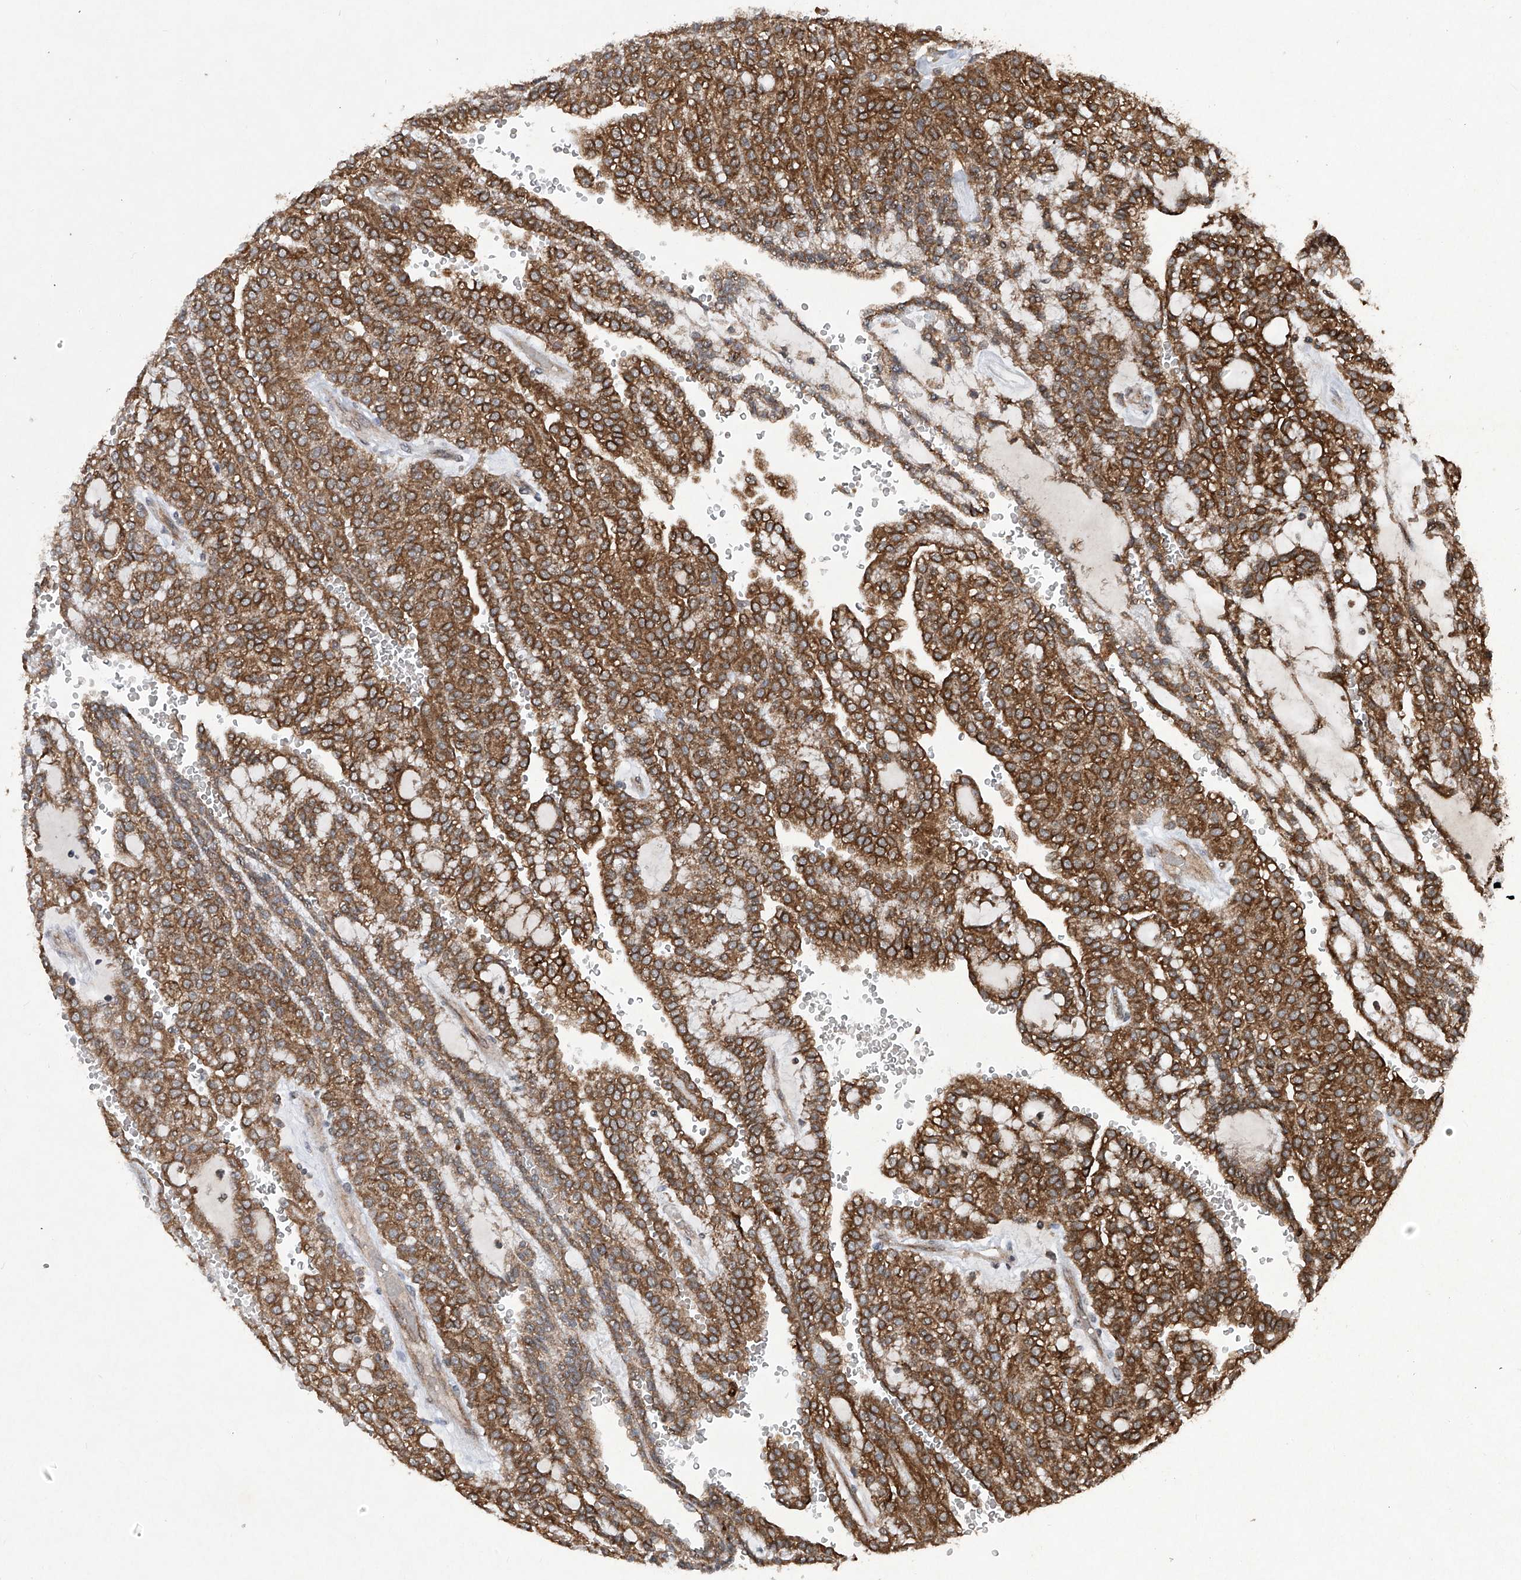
{"staining": {"intensity": "strong", "quantity": ">75%", "location": "cytoplasmic/membranous"}, "tissue": "renal cancer", "cell_type": "Tumor cells", "image_type": "cancer", "snomed": [{"axis": "morphology", "description": "Adenocarcinoma, NOS"}, {"axis": "topography", "description": "Kidney"}], "caption": "This is an image of immunohistochemistry staining of renal cancer (adenocarcinoma), which shows strong positivity in the cytoplasmic/membranous of tumor cells.", "gene": "SUMF2", "patient": {"sex": "male", "age": 63}}